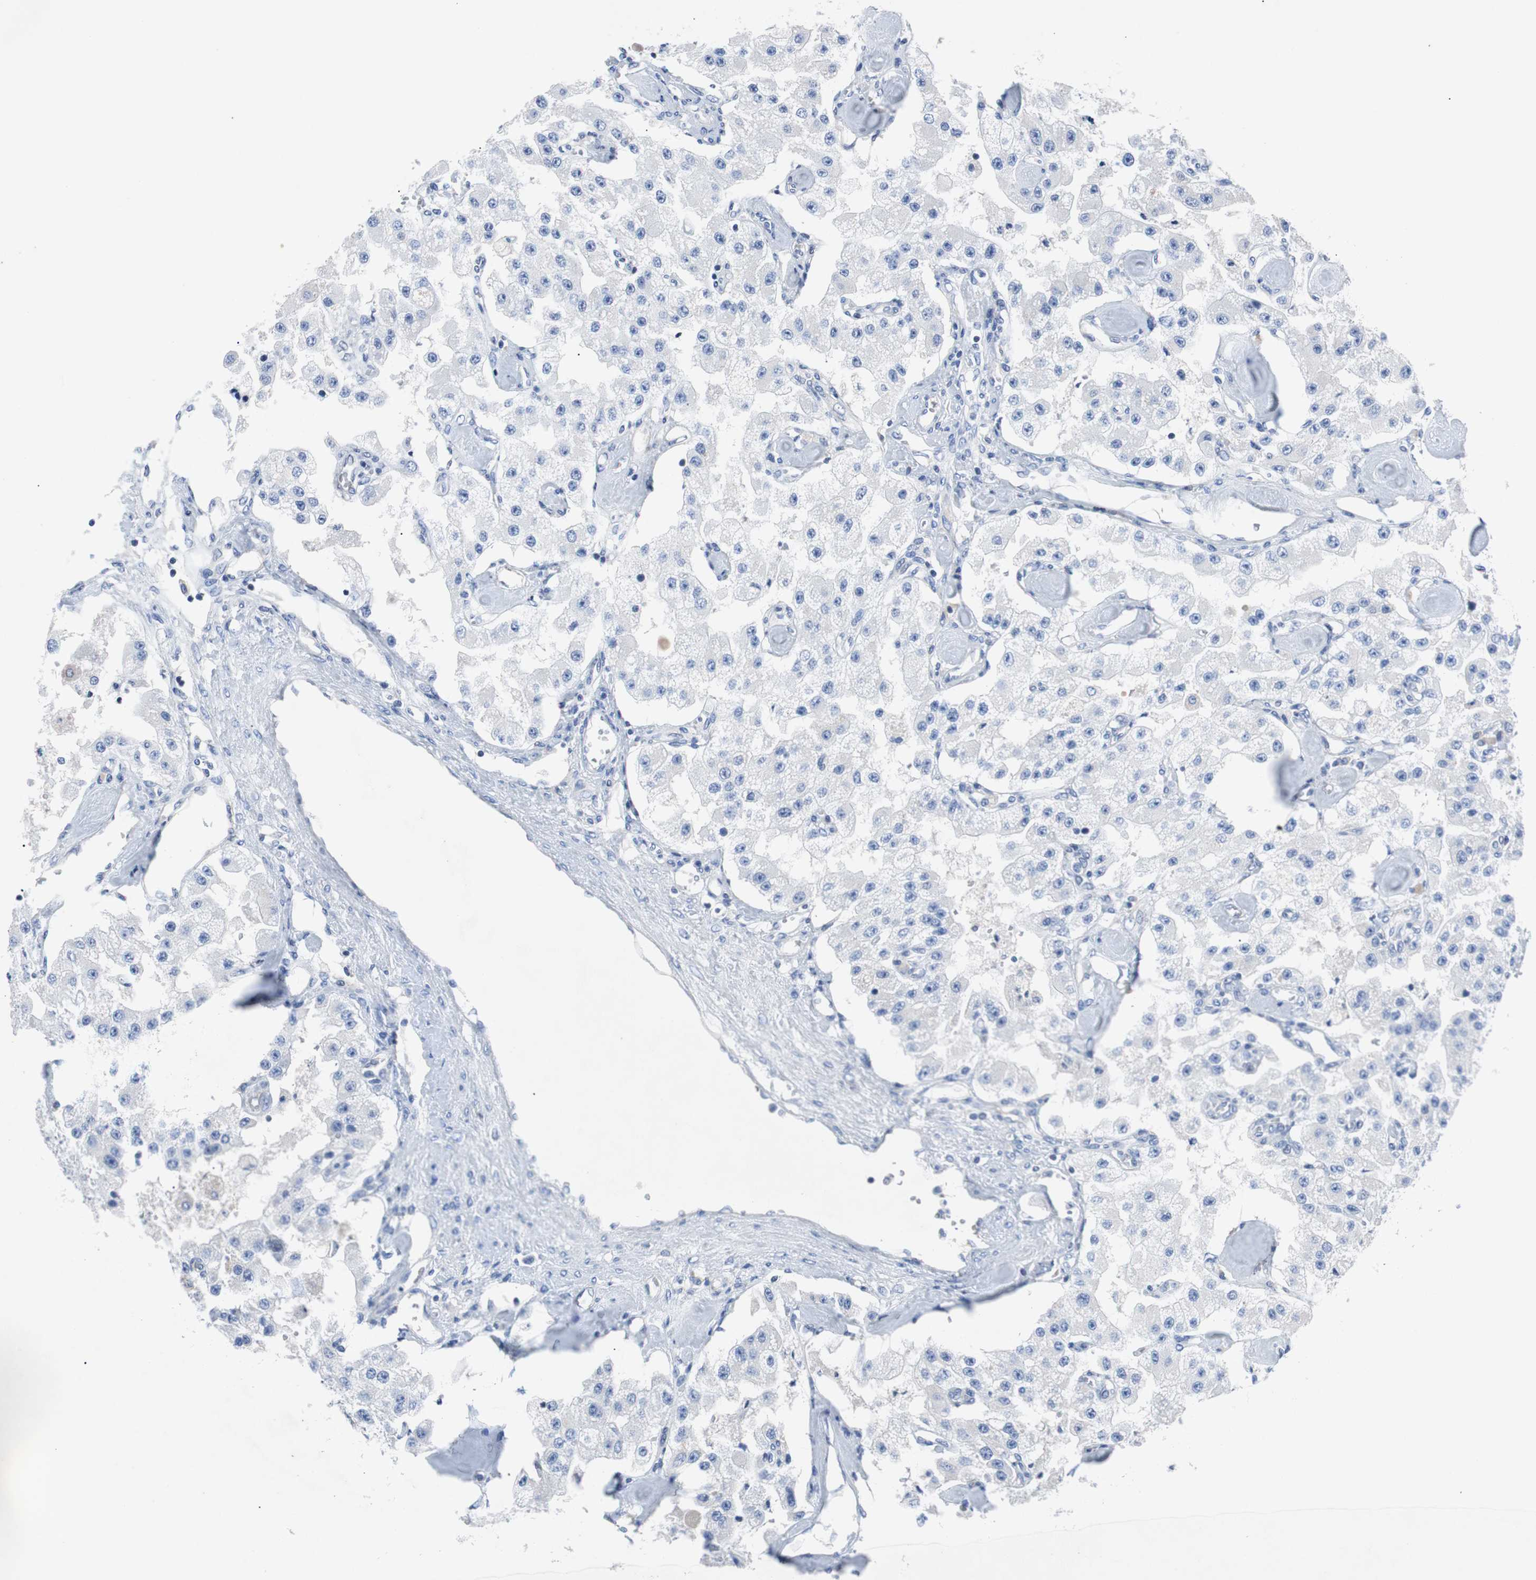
{"staining": {"intensity": "negative", "quantity": "none", "location": "none"}, "tissue": "carcinoid", "cell_type": "Tumor cells", "image_type": "cancer", "snomed": [{"axis": "morphology", "description": "Carcinoid, malignant, NOS"}, {"axis": "topography", "description": "Pancreas"}], "caption": "Tumor cells are negative for protein expression in human carcinoid (malignant).", "gene": "EEF2K", "patient": {"sex": "male", "age": 41}}